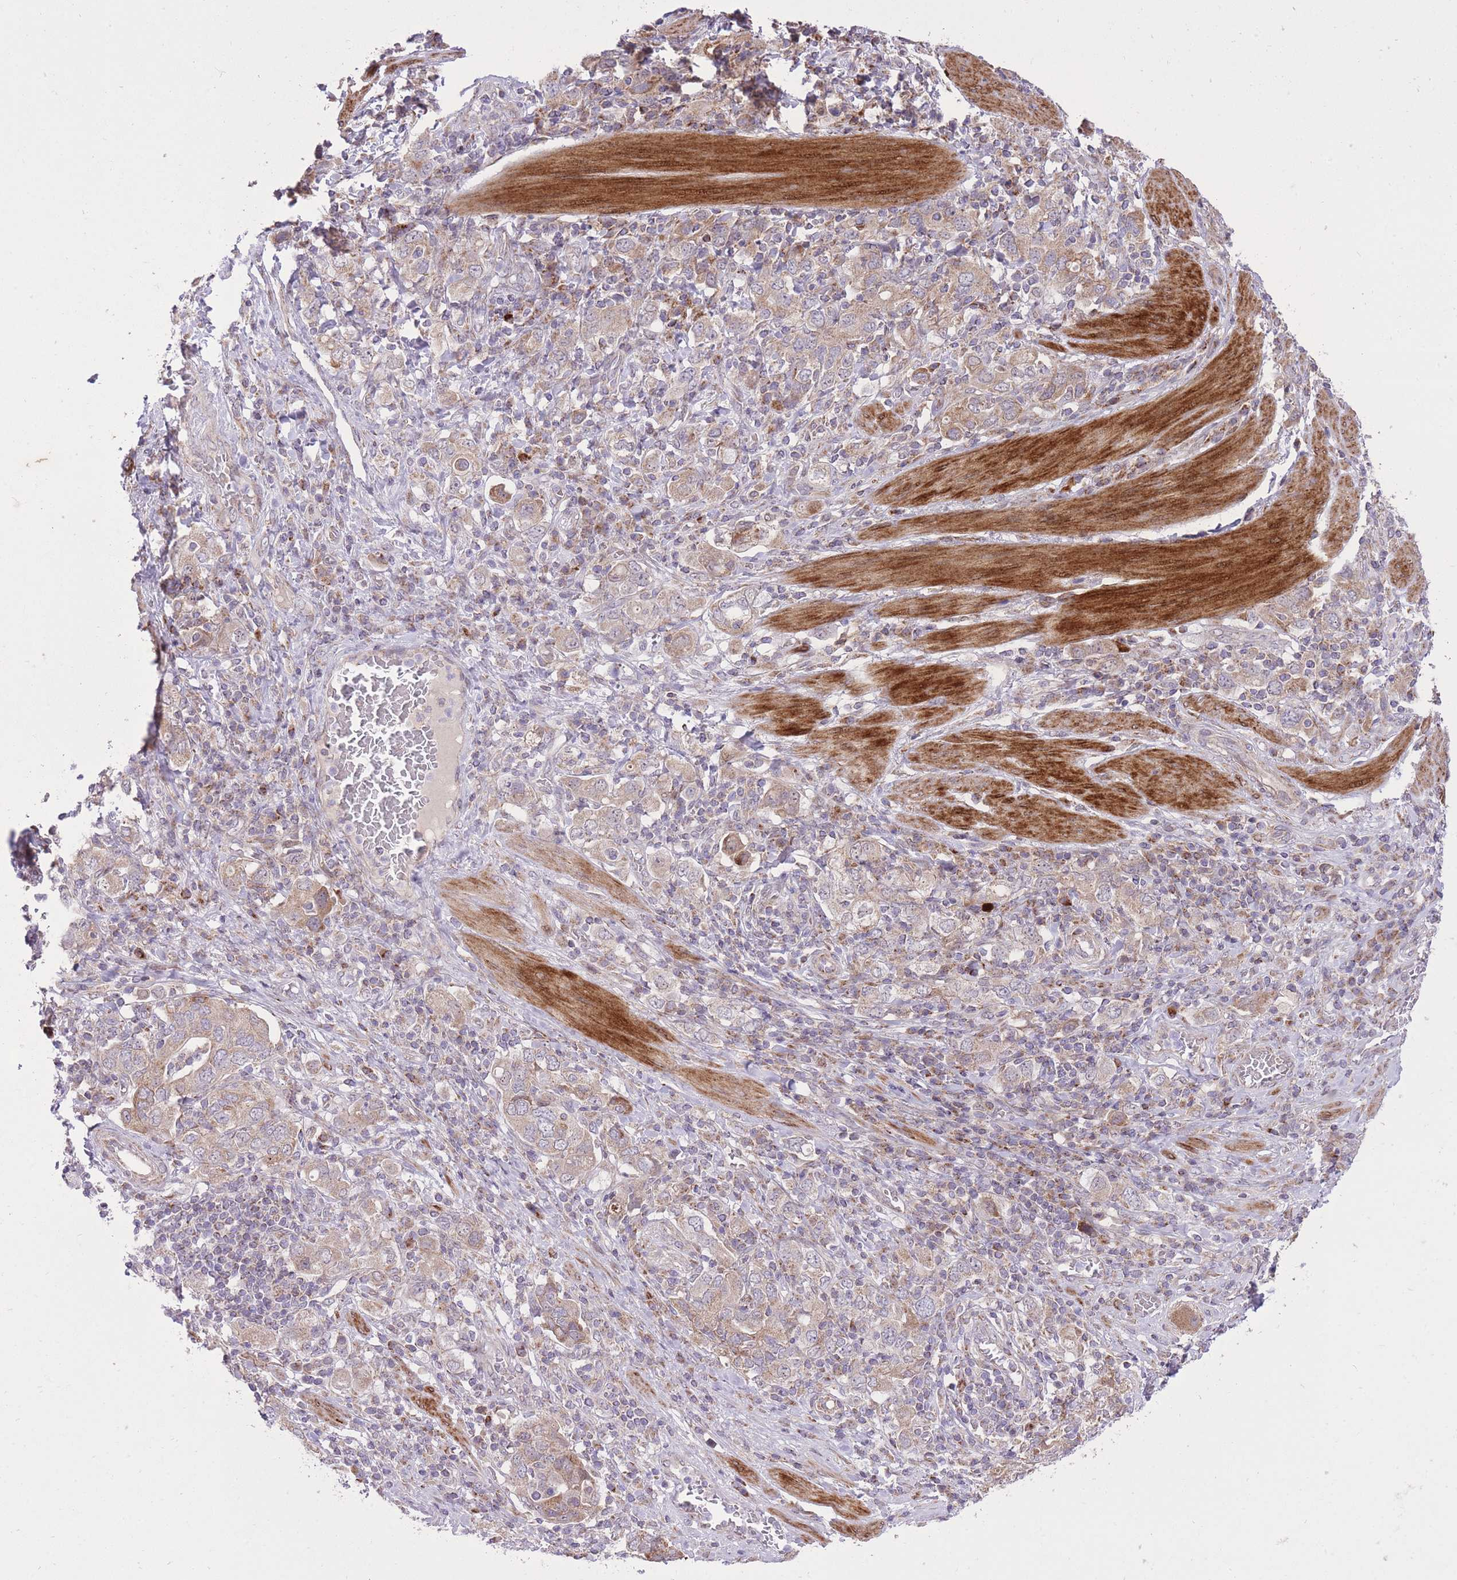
{"staining": {"intensity": "weak", "quantity": ">75%", "location": "cytoplasmic/membranous"}, "tissue": "stomach cancer", "cell_type": "Tumor cells", "image_type": "cancer", "snomed": [{"axis": "morphology", "description": "Adenocarcinoma, NOS"}, {"axis": "topography", "description": "Stomach, upper"}, {"axis": "topography", "description": "Stomach"}], "caption": "Immunohistochemical staining of human stomach cancer exhibits weak cytoplasmic/membranous protein expression in about >75% of tumor cells.", "gene": "SLC4A4", "patient": {"sex": "male", "age": 62}}